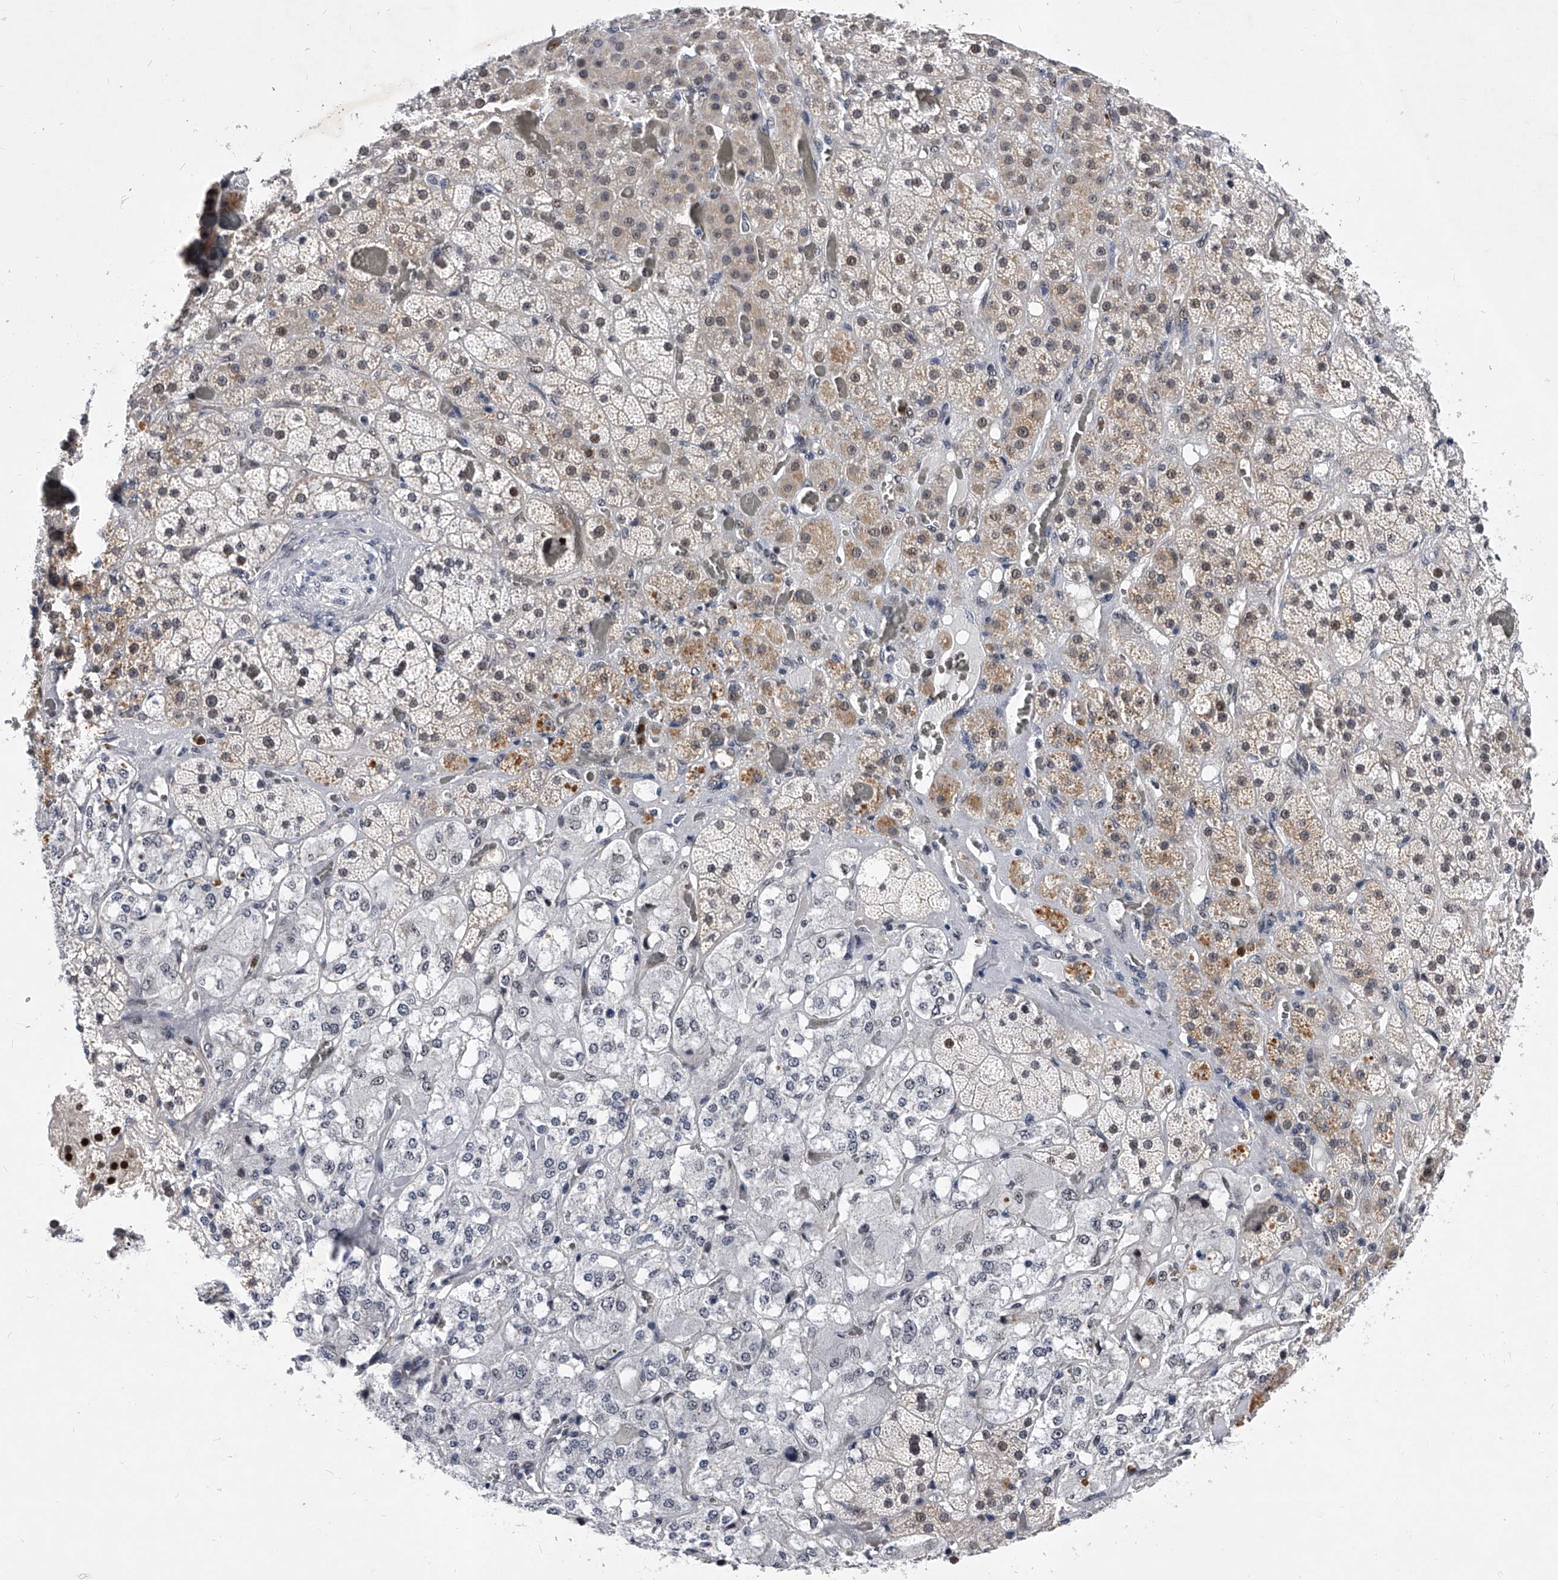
{"staining": {"intensity": "strong", "quantity": "25%-75%", "location": "nuclear"}, "tissue": "adrenal gland", "cell_type": "Glandular cells", "image_type": "normal", "snomed": [{"axis": "morphology", "description": "Normal tissue, NOS"}, {"axis": "topography", "description": "Adrenal gland"}], "caption": "Immunohistochemistry (IHC) (DAB) staining of normal human adrenal gland displays strong nuclear protein expression in approximately 25%-75% of glandular cells.", "gene": "TESK2", "patient": {"sex": "male", "age": 57}}